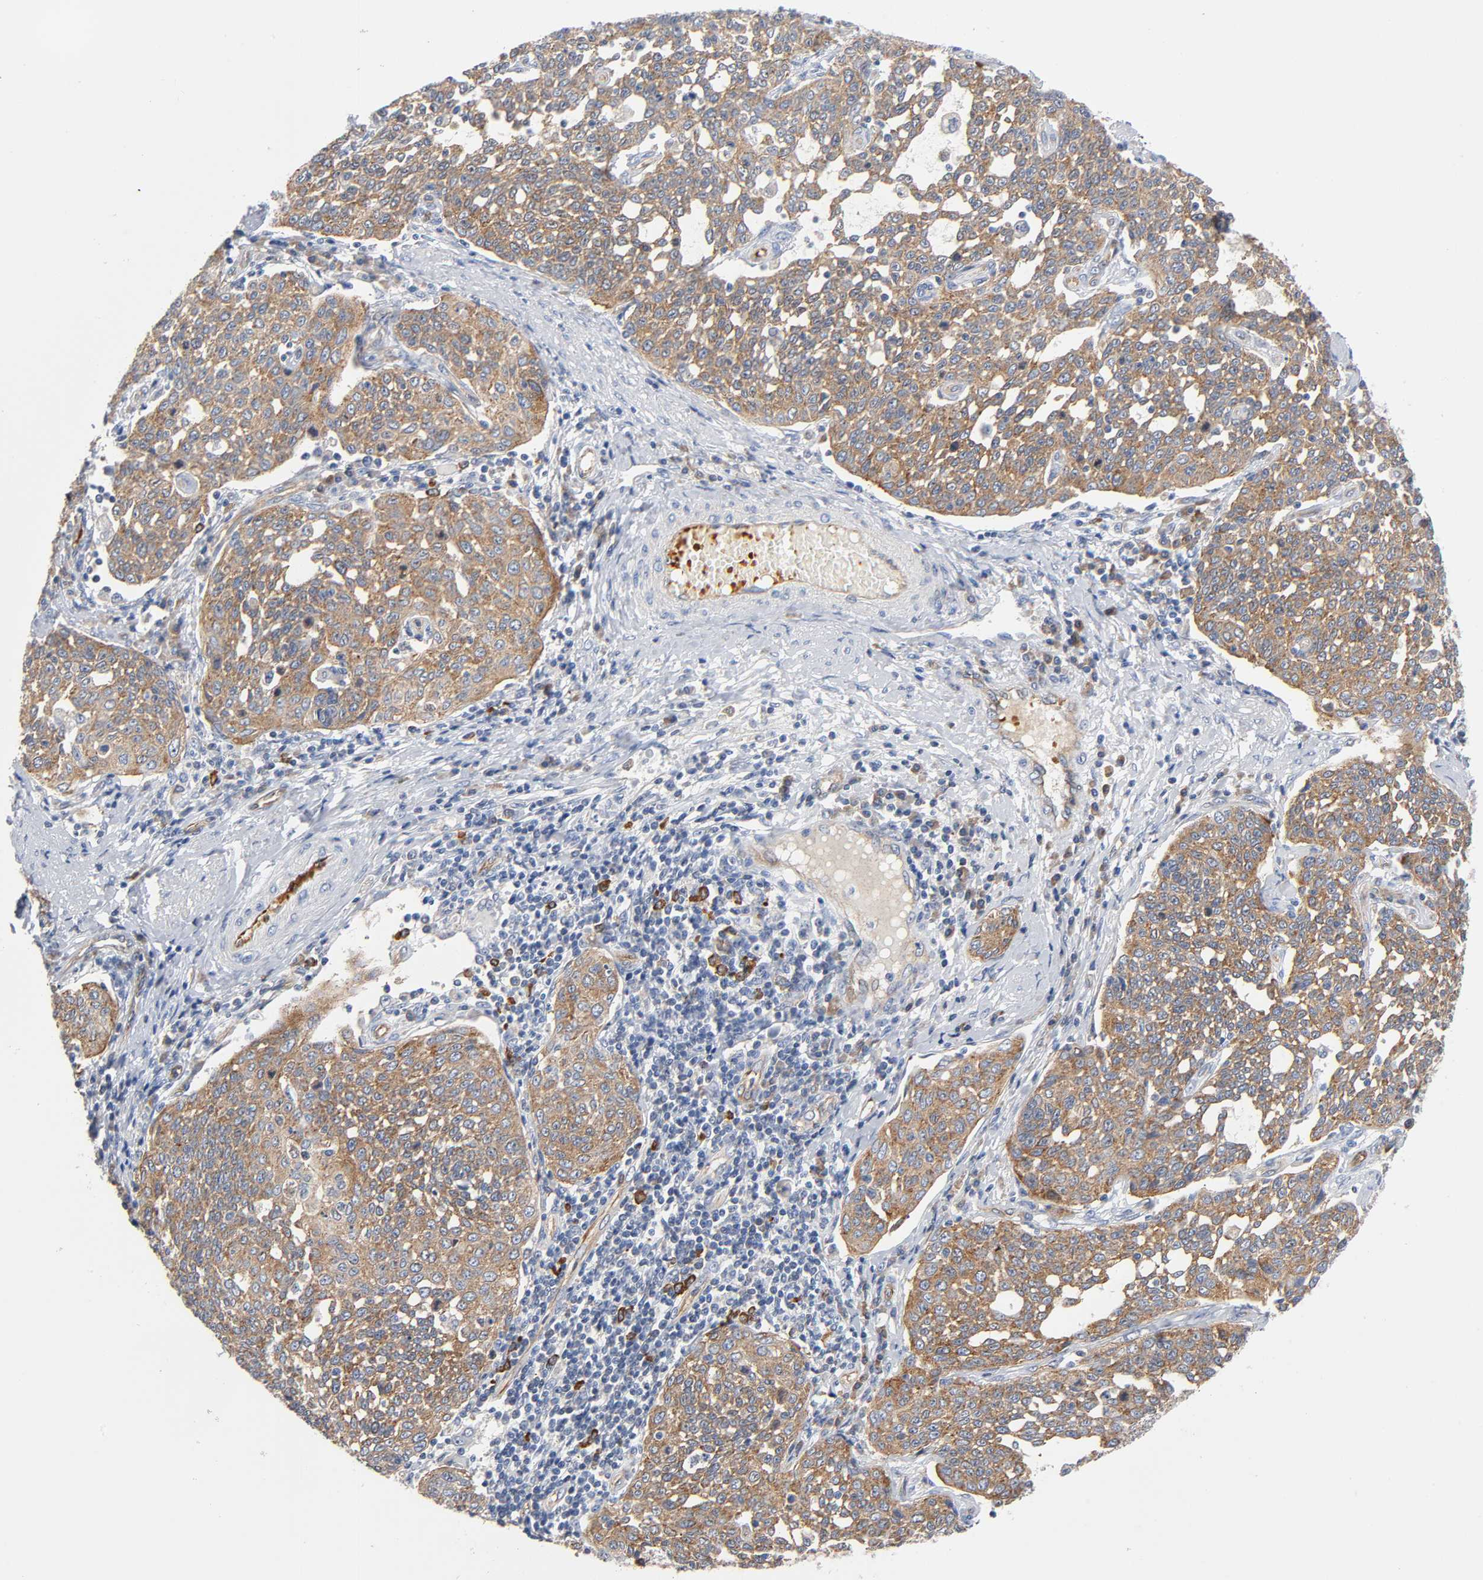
{"staining": {"intensity": "weak", "quantity": ">75%", "location": "cytoplasmic/membranous"}, "tissue": "cervical cancer", "cell_type": "Tumor cells", "image_type": "cancer", "snomed": [{"axis": "morphology", "description": "Squamous cell carcinoma, NOS"}, {"axis": "topography", "description": "Cervix"}], "caption": "Cervical squamous cell carcinoma stained with a protein marker displays weak staining in tumor cells.", "gene": "CD2AP", "patient": {"sex": "female", "age": 34}}